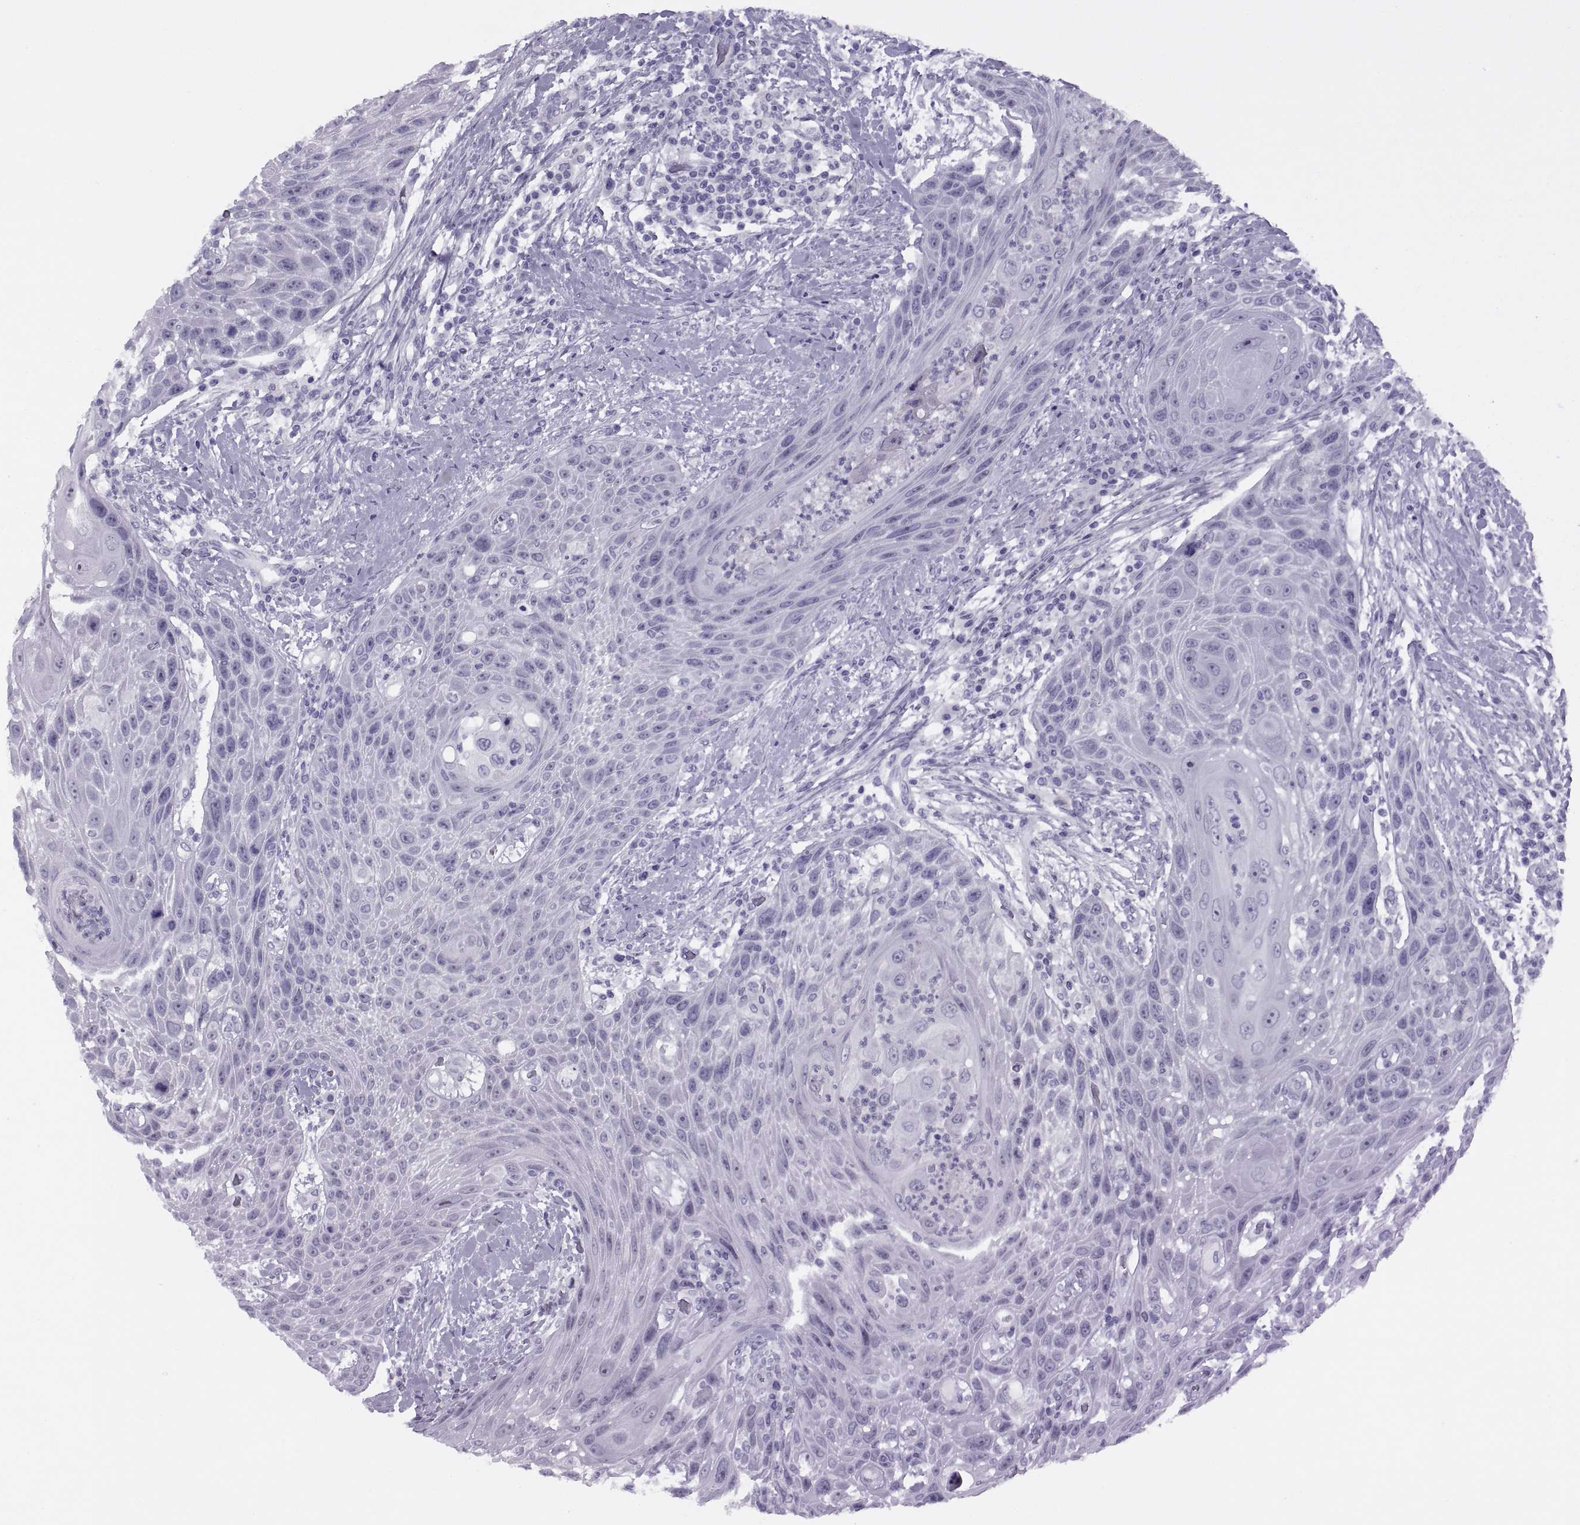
{"staining": {"intensity": "negative", "quantity": "none", "location": "none"}, "tissue": "head and neck cancer", "cell_type": "Tumor cells", "image_type": "cancer", "snomed": [{"axis": "morphology", "description": "Squamous cell carcinoma, NOS"}, {"axis": "topography", "description": "Head-Neck"}], "caption": "Immunohistochemical staining of human head and neck cancer demonstrates no significant staining in tumor cells. (DAB (3,3'-diaminobenzidine) IHC with hematoxylin counter stain).", "gene": "FAM24A", "patient": {"sex": "male", "age": 69}}